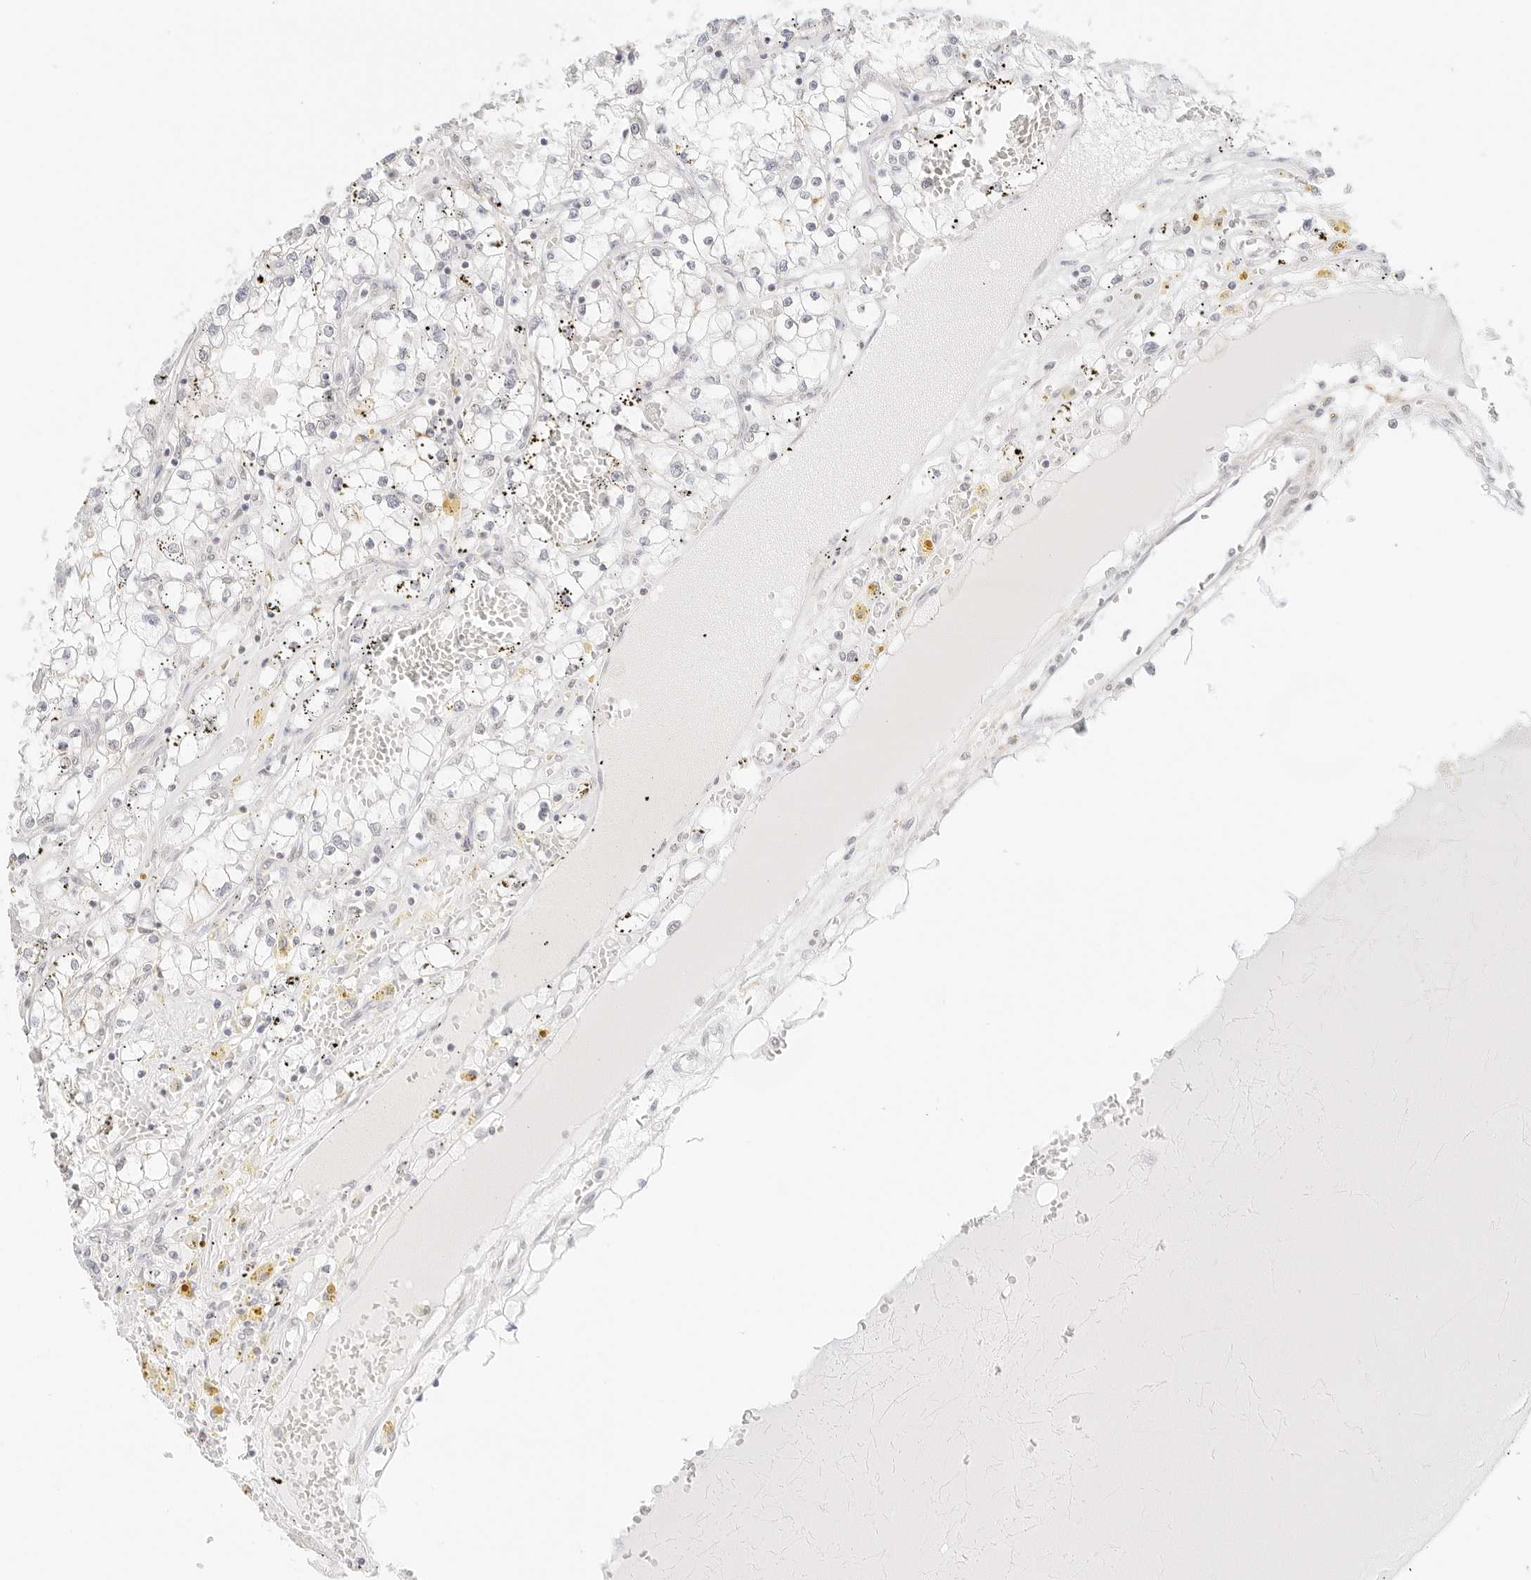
{"staining": {"intensity": "negative", "quantity": "none", "location": "none"}, "tissue": "renal cancer", "cell_type": "Tumor cells", "image_type": "cancer", "snomed": [{"axis": "morphology", "description": "Adenocarcinoma, NOS"}, {"axis": "topography", "description": "Kidney"}], "caption": "Tumor cells show no significant expression in adenocarcinoma (renal).", "gene": "FBLN5", "patient": {"sex": "male", "age": 56}}